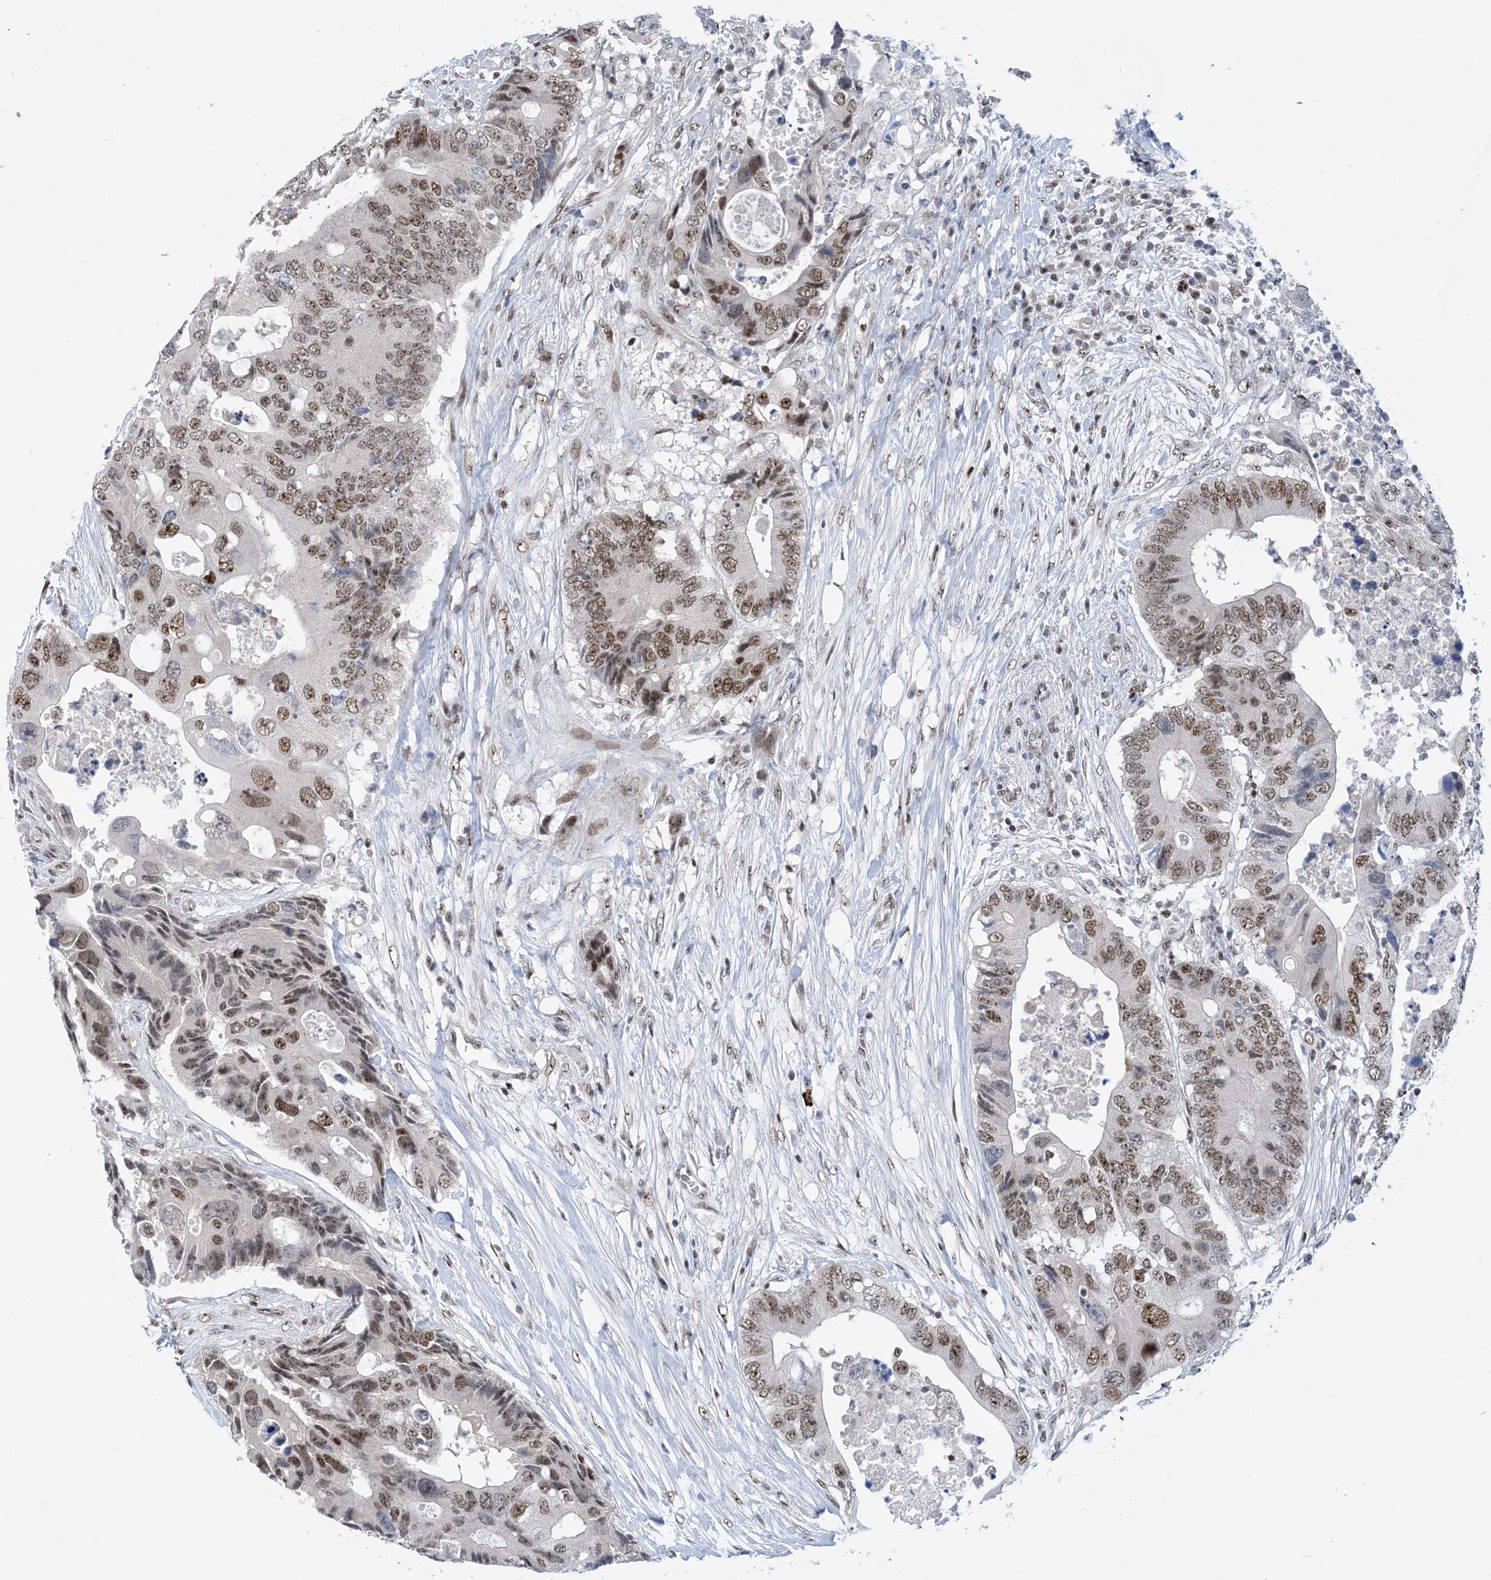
{"staining": {"intensity": "moderate", "quantity": ">75%", "location": "nuclear"}, "tissue": "colorectal cancer", "cell_type": "Tumor cells", "image_type": "cancer", "snomed": [{"axis": "morphology", "description": "Adenocarcinoma, NOS"}, {"axis": "topography", "description": "Colon"}], "caption": "About >75% of tumor cells in adenocarcinoma (colorectal) display moderate nuclear protein expression as visualized by brown immunohistochemical staining.", "gene": "TSPYL1", "patient": {"sex": "male", "age": 71}}